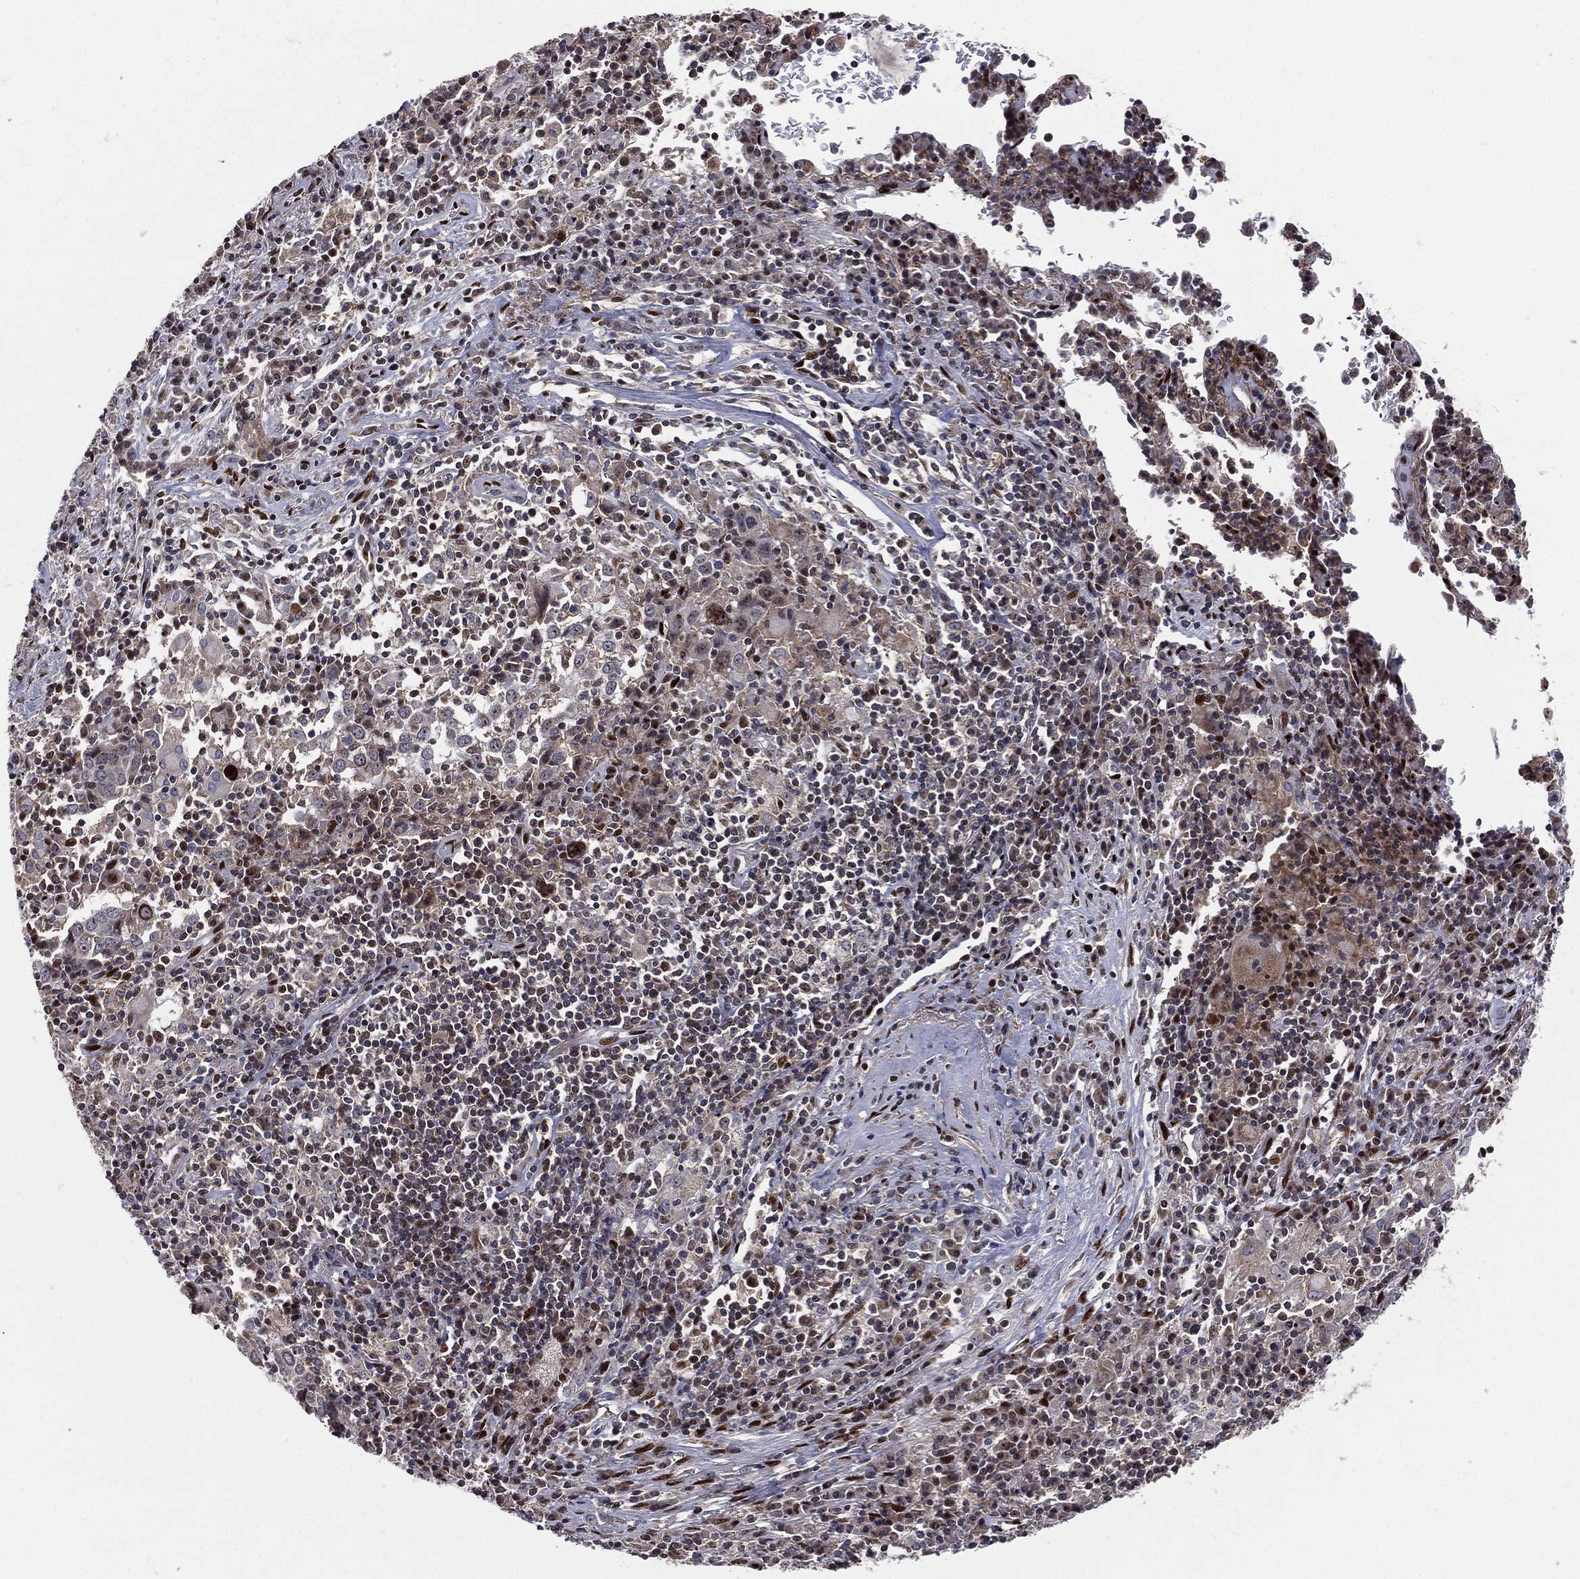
{"staining": {"intensity": "moderate", "quantity": "<25%", "location": "cytoplasmic/membranous"}, "tissue": "lung cancer", "cell_type": "Tumor cells", "image_type": "cancer", "snomed": [{"axis": "morphology", "description": "Squamous cell carcinoma, NOS"}, {"axis": "topography", "description": "Lung"}], "caption": "The immunohistochemical stain labels moderate cytoplasmic/membranous expression in tumor cells of lung cancer (squamous cell carcinoma) tissue.", "gene": "ZEB1", "patient": {"sex": "male", "age": 57}}